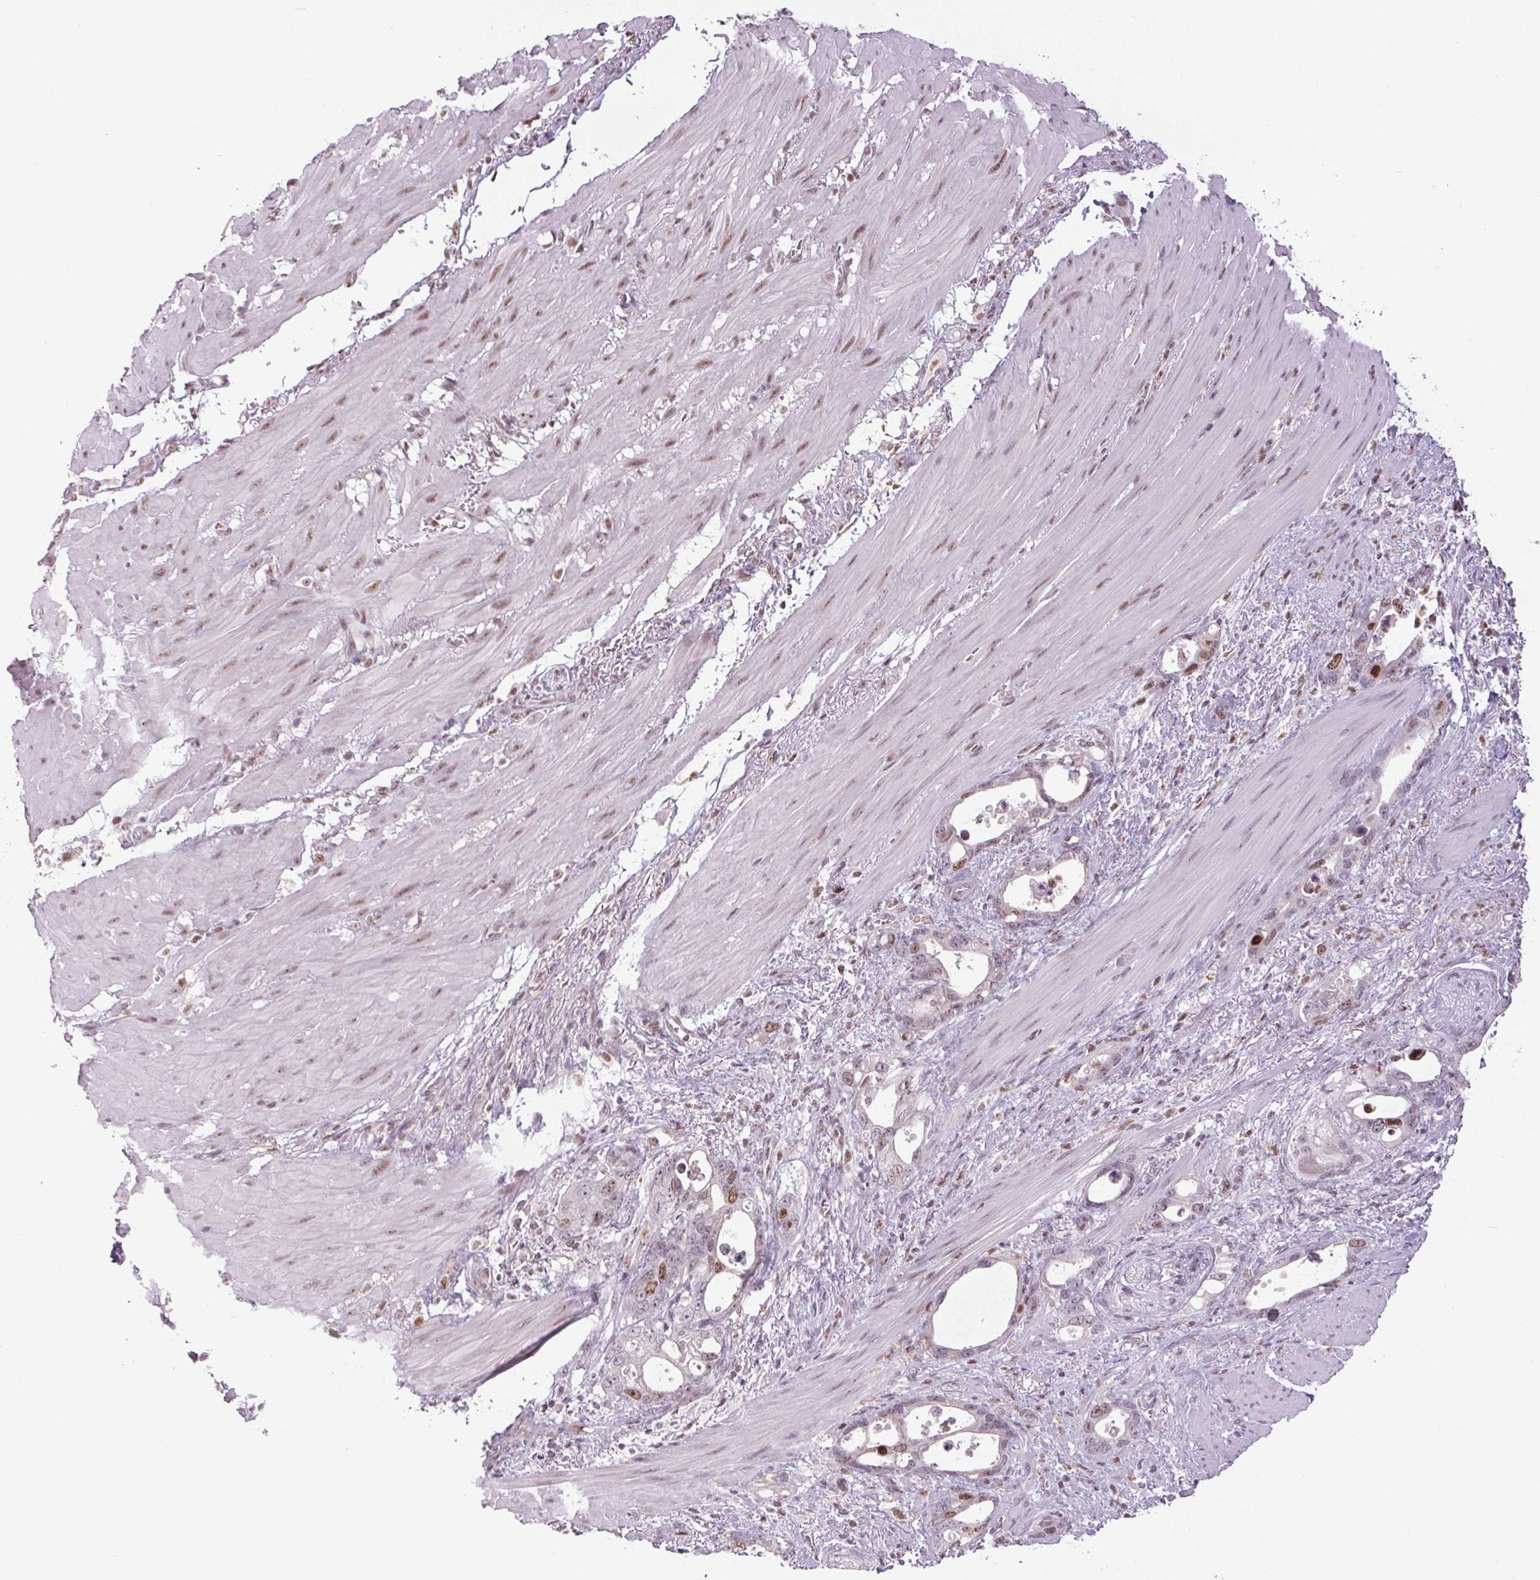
{"staining": {"intensity": "moderate", "quantity": "<25%", "location": "nuclear"}, "tissue": "stomach cancer", "cell_type": "Tumor cells", "image_type": "cancer", "snomed": [{"axis": "morphology", "description": "Normal tissue, NOS"}, {"axis": "morphology", "description": "Adenocarcinoma, NOS"}, {"axis": "topography", "description": "Esophagus"}, {"axis": "topography", "description": "Stomach, upper"}], "caption": "Immunohistochemical staining of human stomach cancer (adenocarcinoma) demonstrates low levels of moderate nuclear expression in approximately <25% of tumor cells. (Brightfield microscopy of DAB IHC at high magnification).", "gene": "SMIM6", "patient": {"sex": "male", "age": 74}}